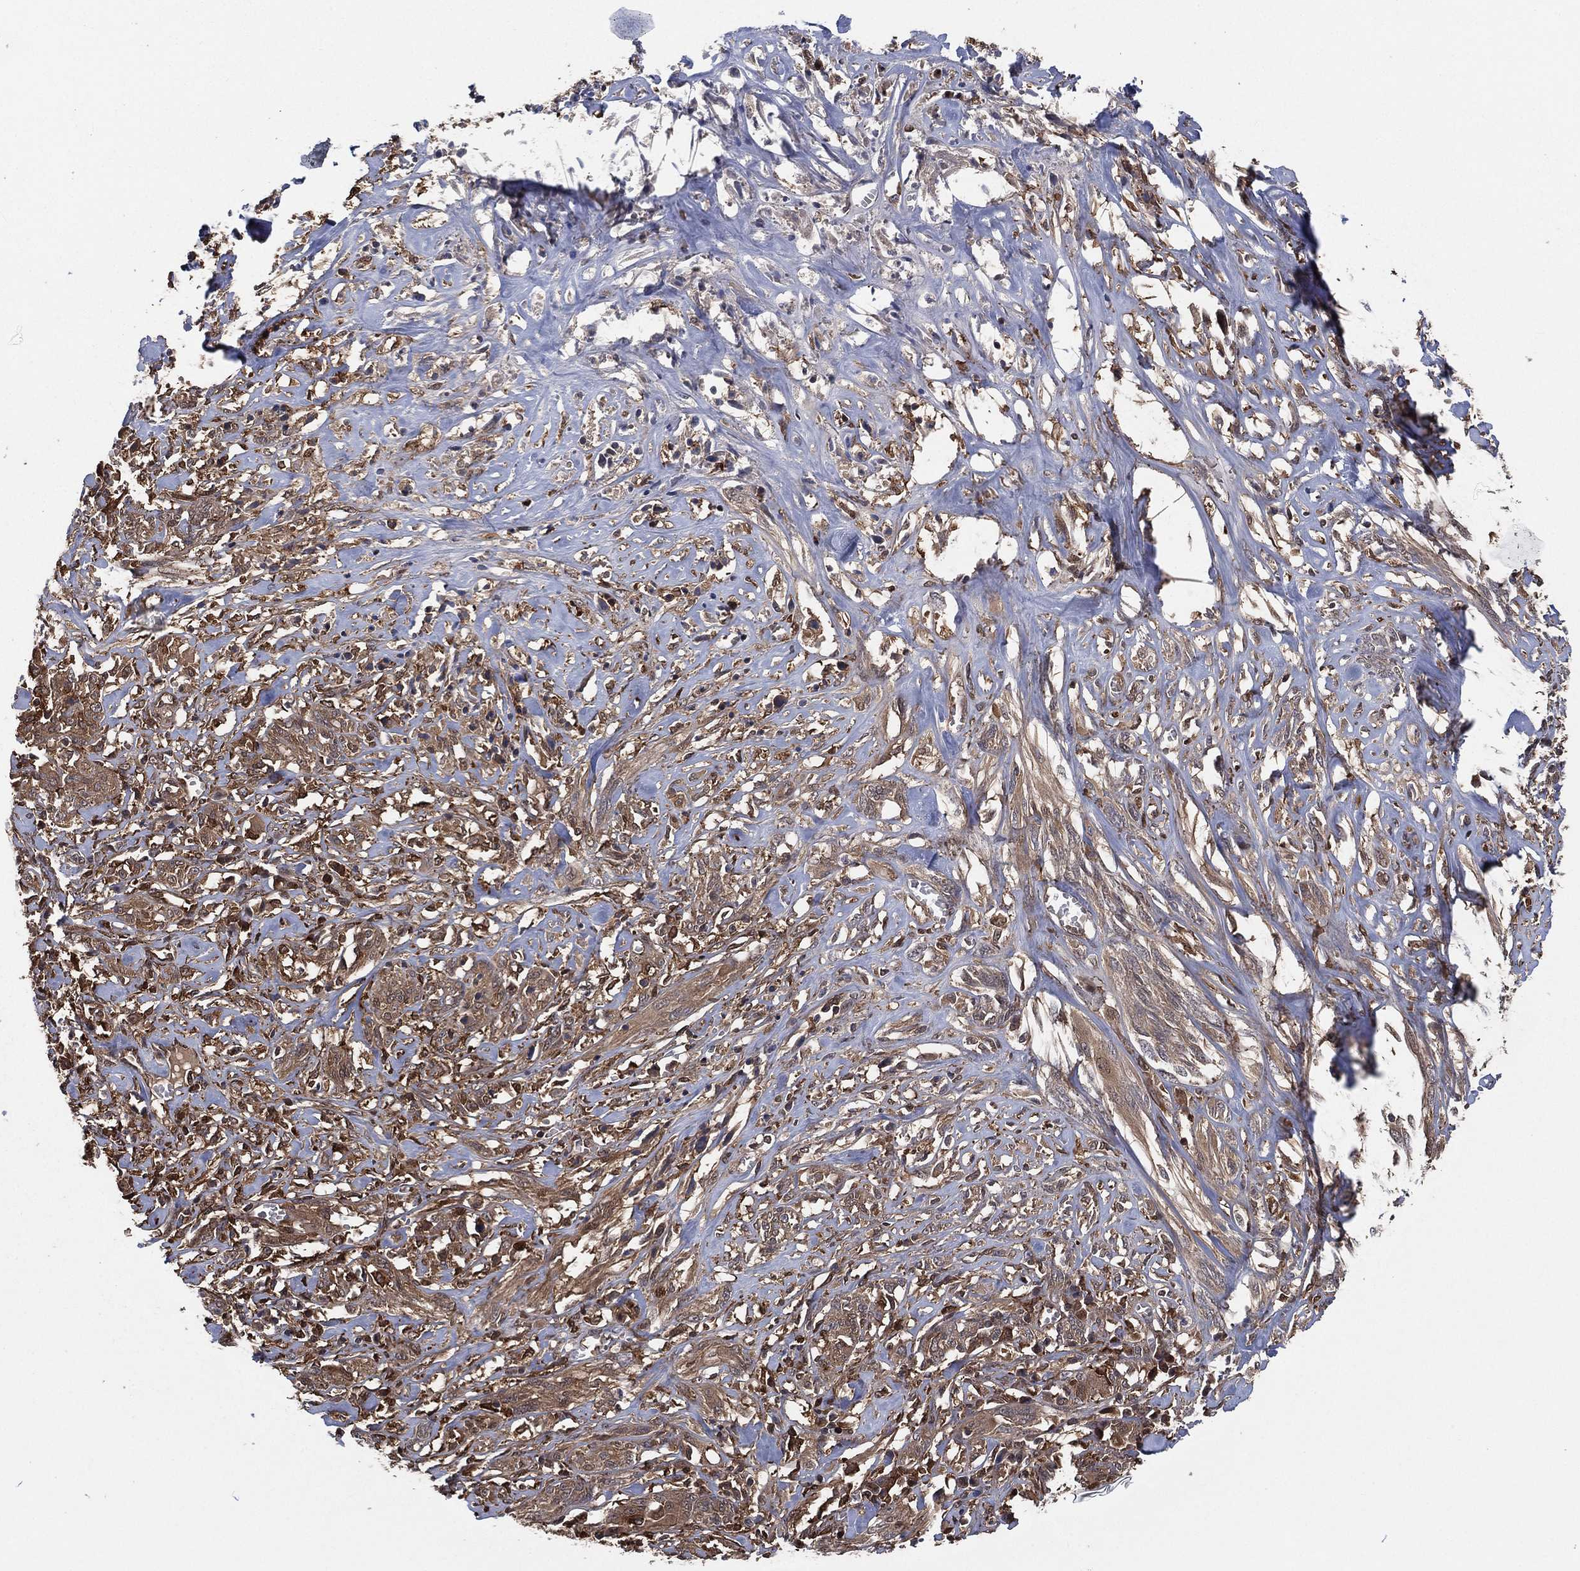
{"staining": {"intensity": "strong", "quantity": "<25%", "location": "cytoplasmic/membranous"}, "tissue": "melanoma", "cell_type": "Tumor cells", "image_type": "cancer", "snomed": [{"axis": "morphology", "description": "Malignant melanoma, NOS"}, {"axis": "topography", "description": "Skin"}], "caption": "DAB immunohistochemical staining of human melanoma demonstrates strong cytoplasmic/membranous protein staining in approximately <25% of tumor cells.", "gene": "PSMG4", "patient": {"sex": "female", "age": 91}}